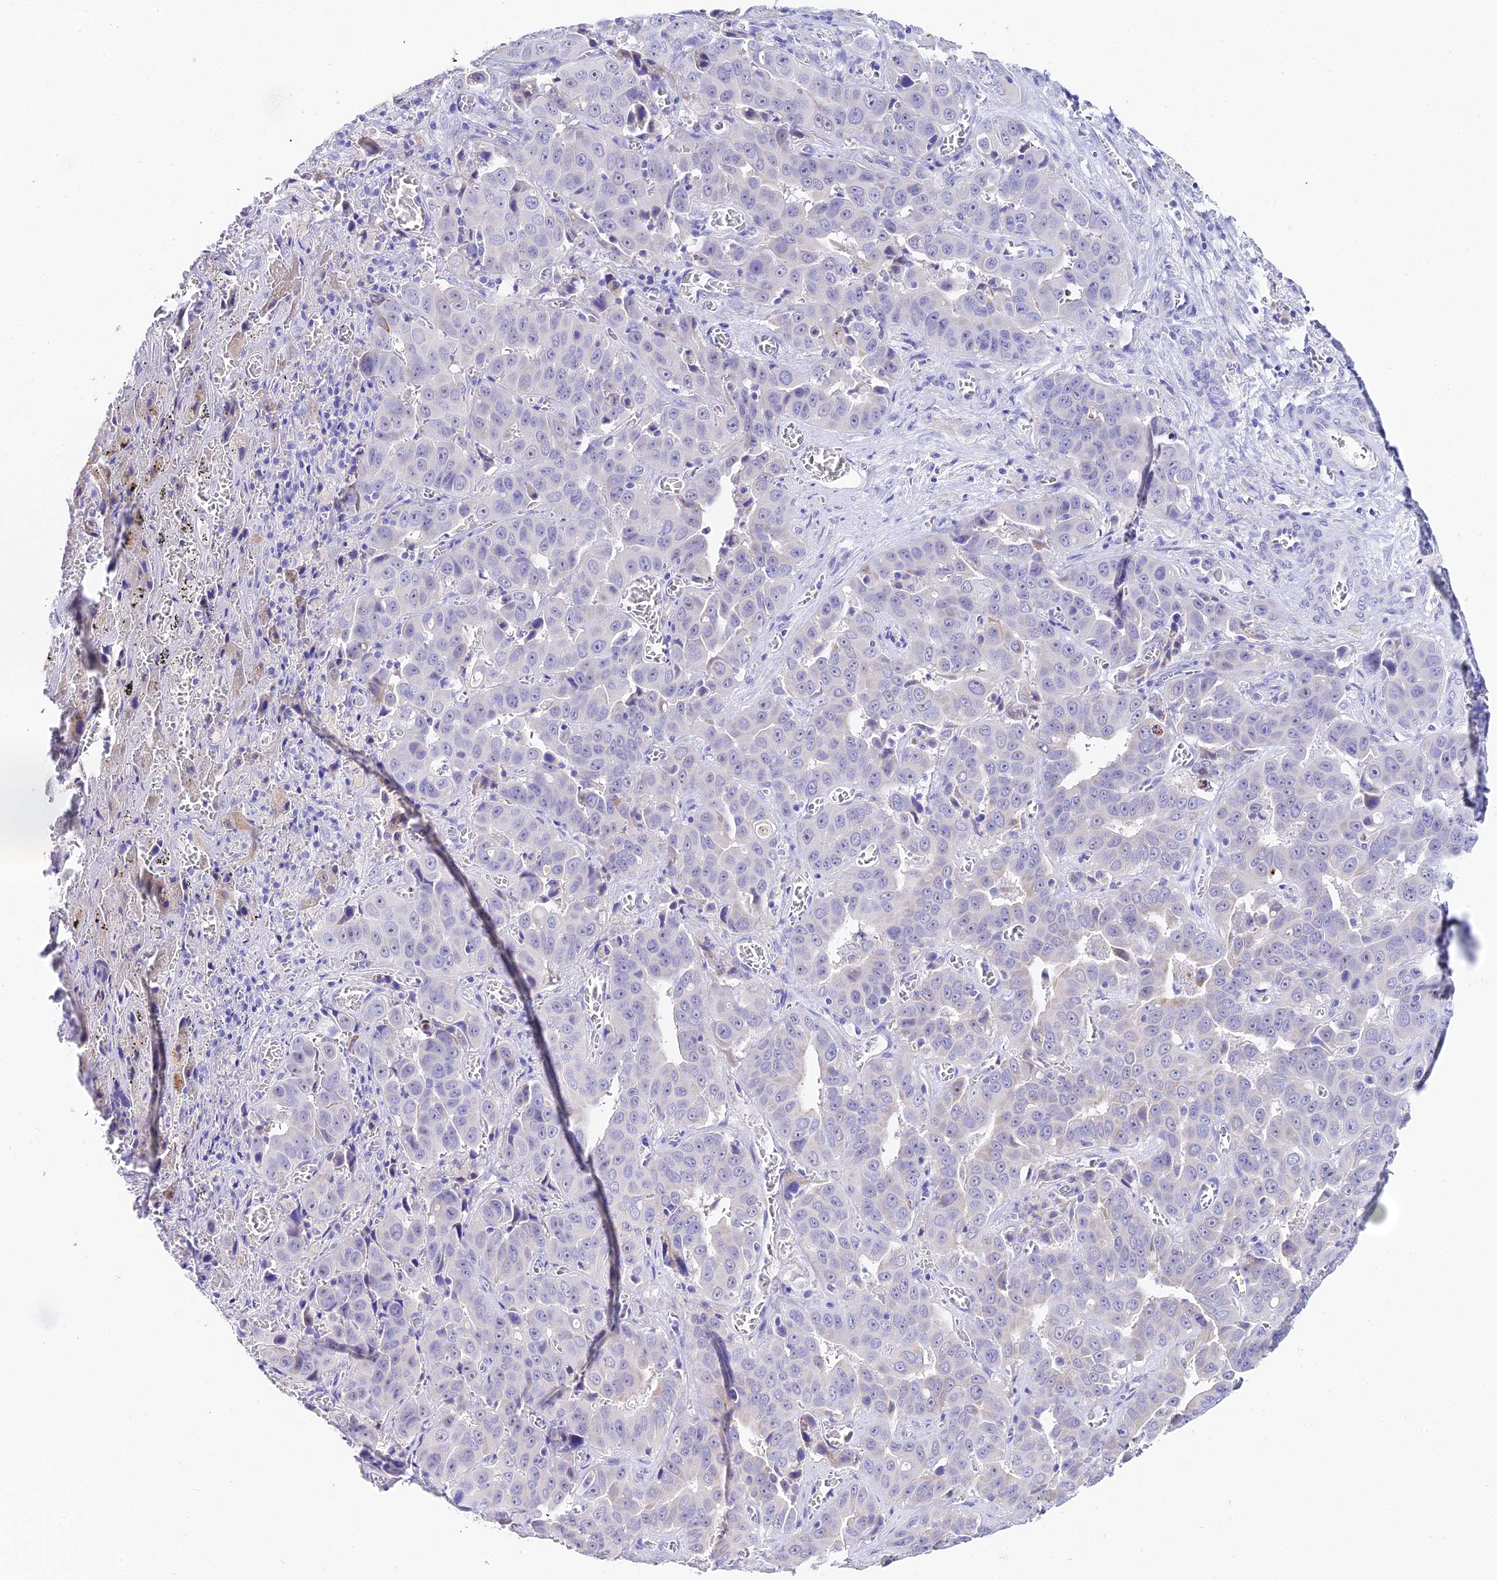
{"staining": {"intensity": "negative", "quantity": "none", "location": "none"}, "tissue": "liver cancer", "cell_type": "Tumor cells", "image_type": "cancer", "snomed": [{"axis": "morphology", "description": "Cholangiocarcinoma"}, {"axis": "topography", "description": "Liver"}], "caption": "Protein analysis of liver cancer (cholangiocarcinoma) exhibits no significant positivity in tumor cells.", "gene": "CEP41", "patient": {"sex": "female", "age": 52}}